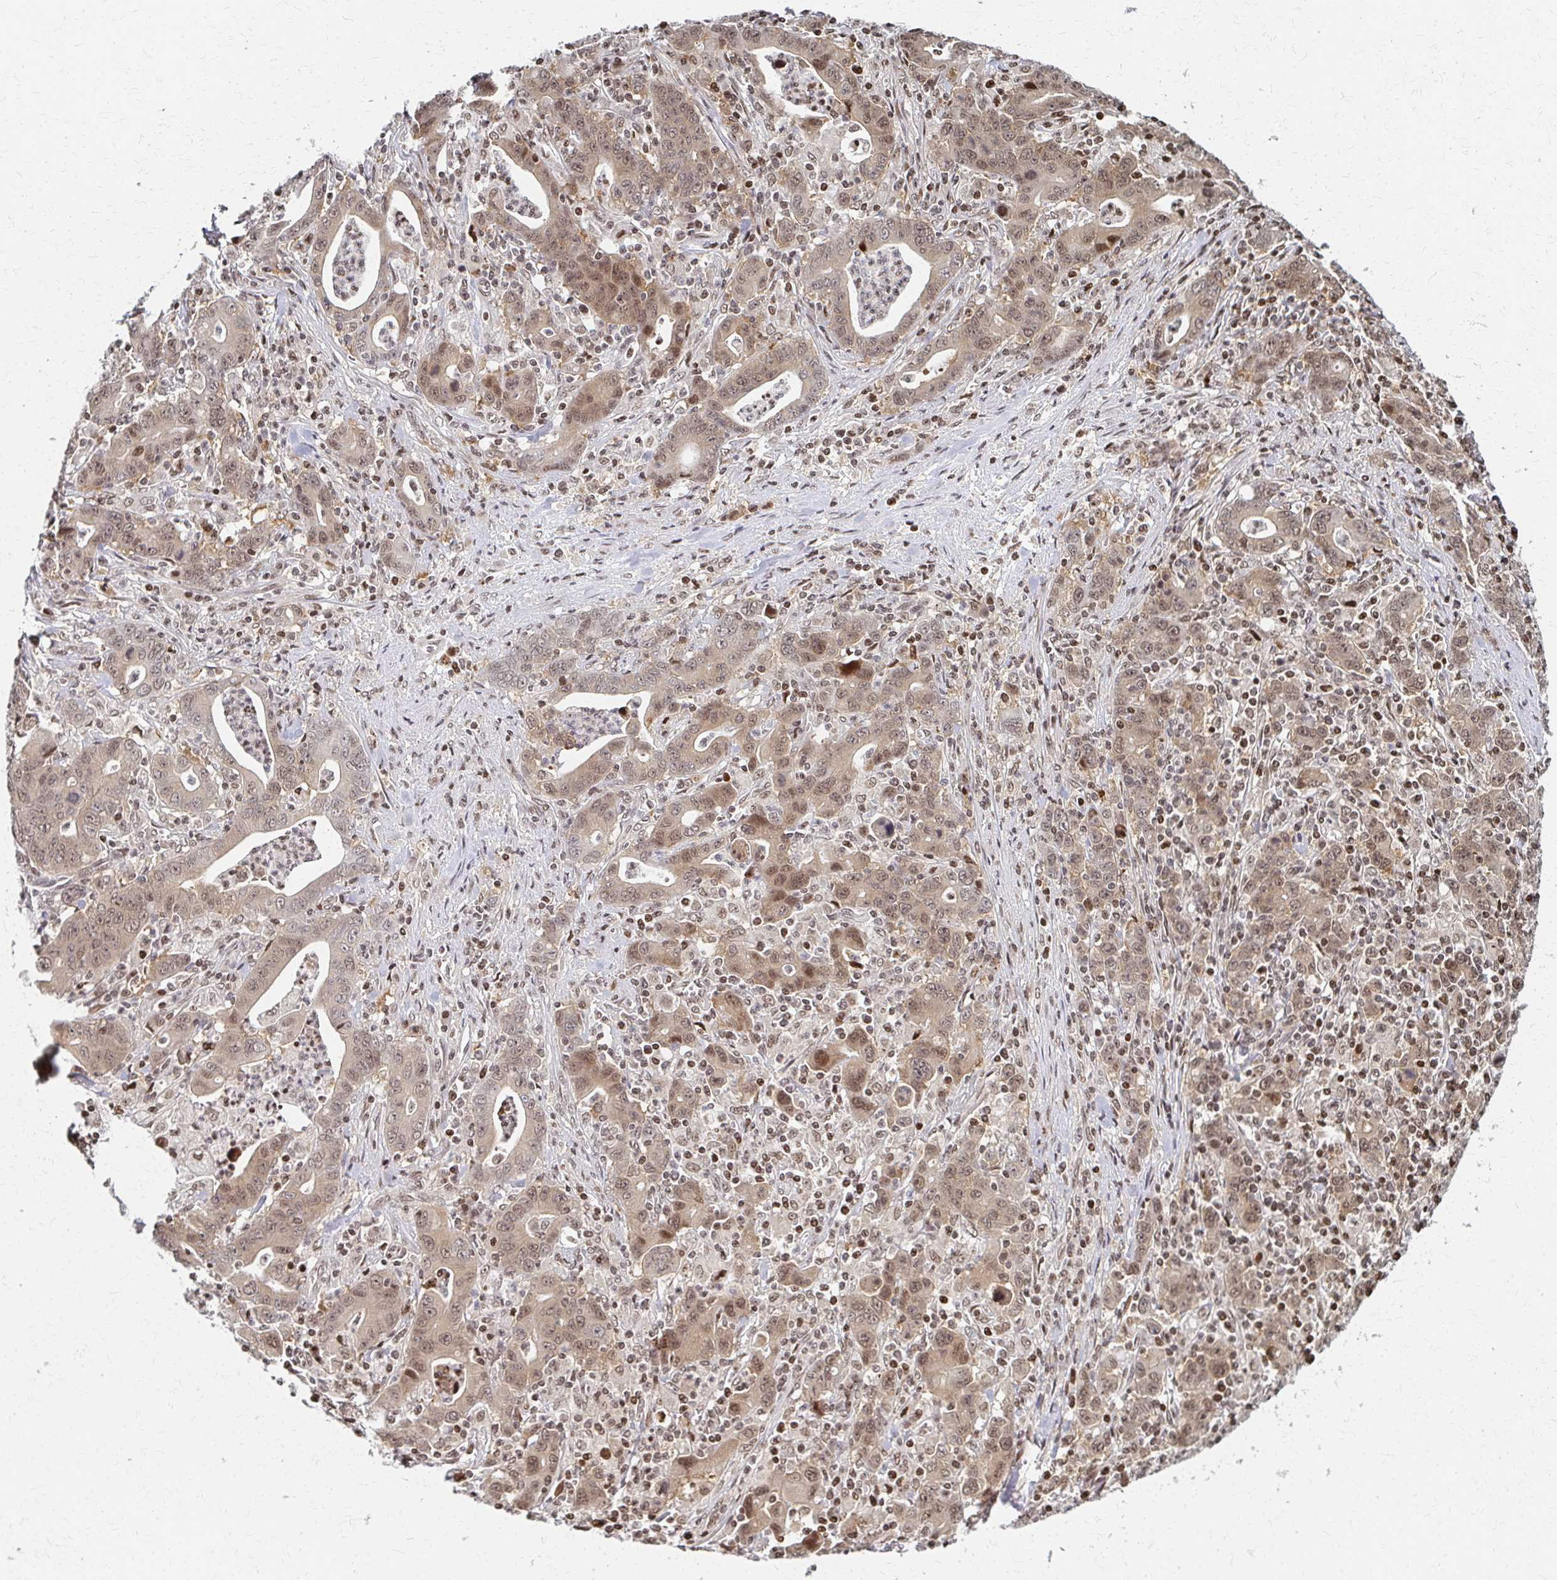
{"staining": {"intensity": "weak", "quantity": ">75%", "location": "cytoplasmic/membranous,nuclear"}, "tissue": "stomach cancer", "cell_type": "Tumor cells", "image_type": "cancer", "snomed": [{"axis": "morphology", "description": "Adenocarcinoma, NOS"}, {"axis": "topography", "description": "Stomach, upper"}], "caption": "Tumor cells display weak cytoplasmic/membranous and nuclear staining in about >75% of cells in stomach cancer. Immunohistochemistry stains the protein in brown and the nuclei are stained blue.", "gene": "PSMD7", "patient": {"sex": "male", "age": 69}}